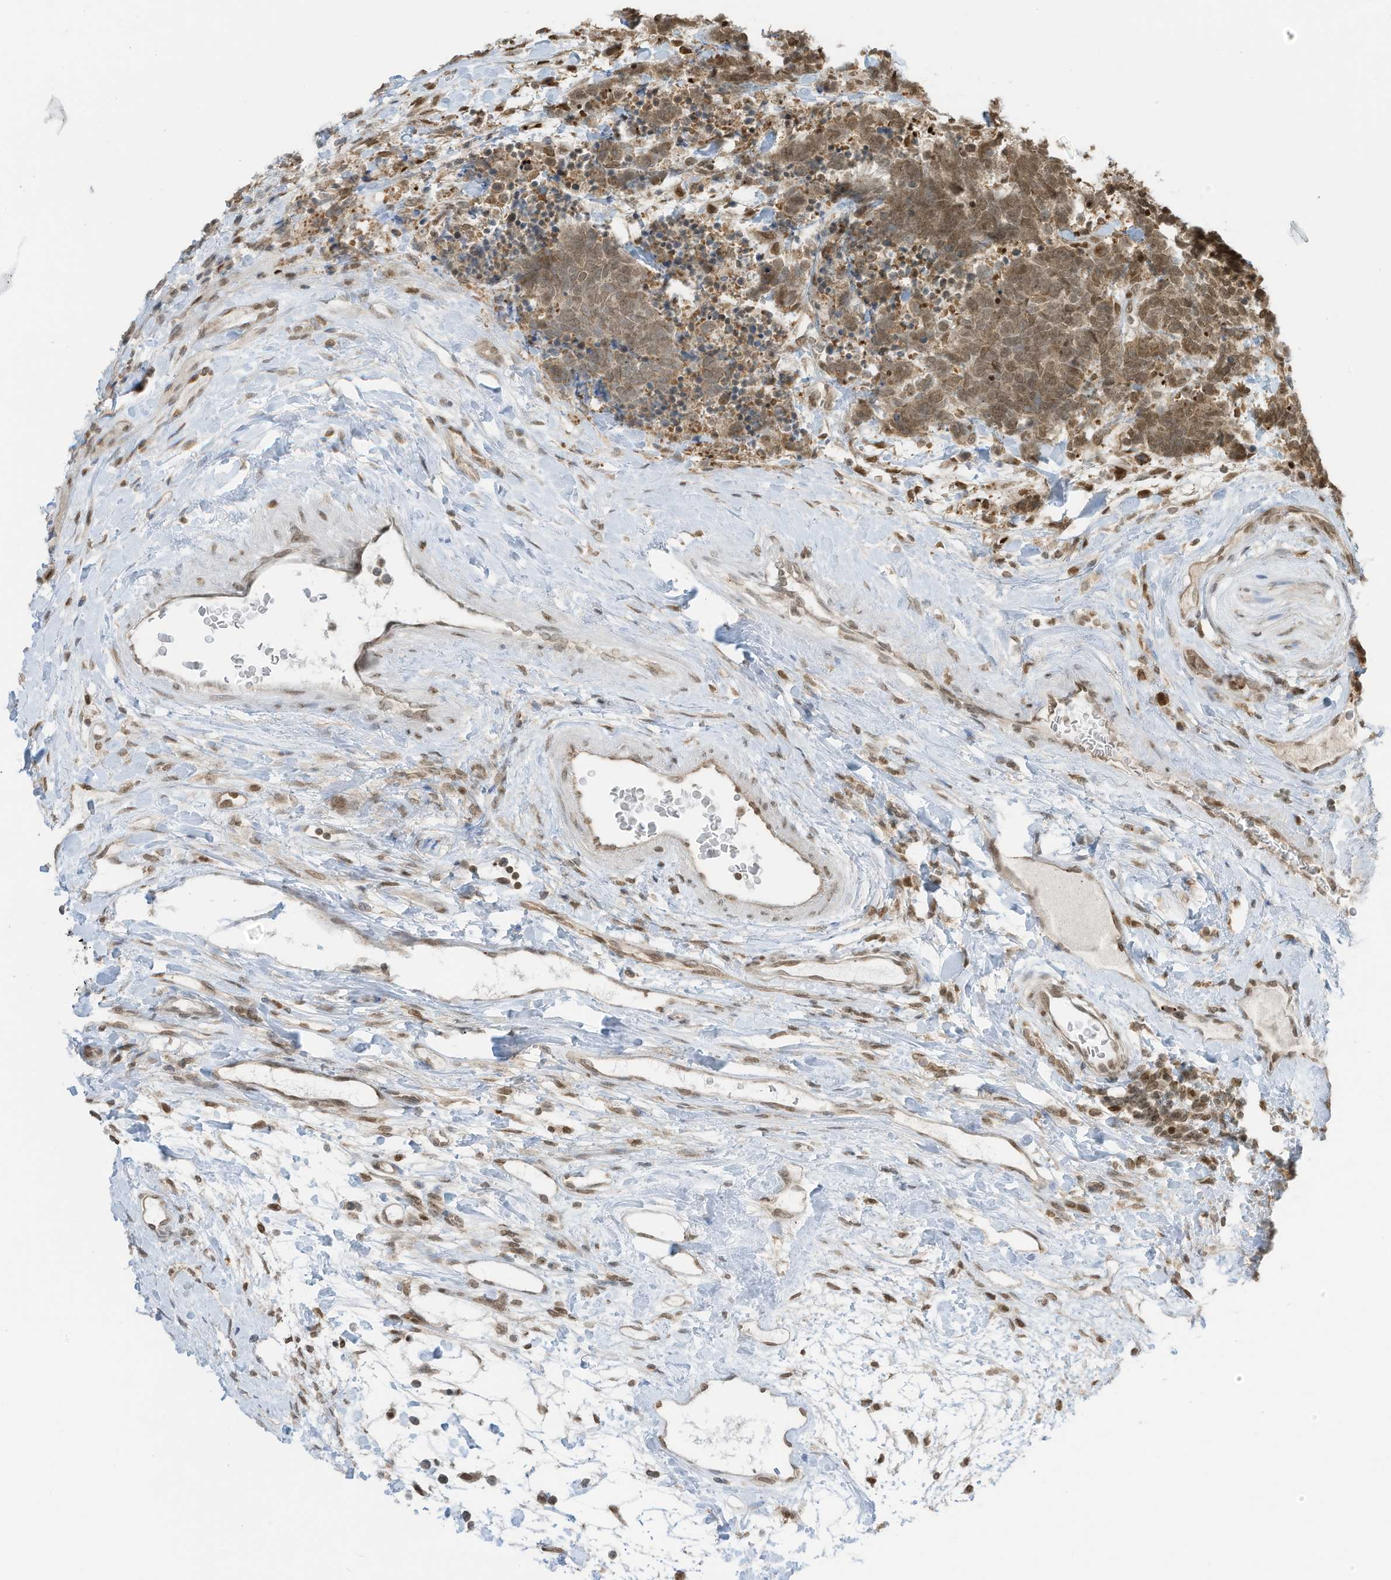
{"staining": {"intensity": "moderate", "quantity": "25%-75%", "location": "cytoplasmic/membranous,nuclear"}, "tissue": "carcinoid", "cell_type": "Tumor cells", "image_type": "cancer", "snomed": [{"axis": "morphology", "description": "Carcinoma, NOS"}, {"axis": "morphology", "description": "Carcinoid, malignant, NOS"}, {"axis": "topography", "description": "Urinary bladder"}], "caption": "IHC micrograph of carcinoma stained for a protein (brown), which shows medium levels of moderate cytoplasmic/membranous and nuclear positivity in about 25%-75% of tumor cells.", "gene": "KPNB1", "patient": {"sex": "male", "age": 57}}